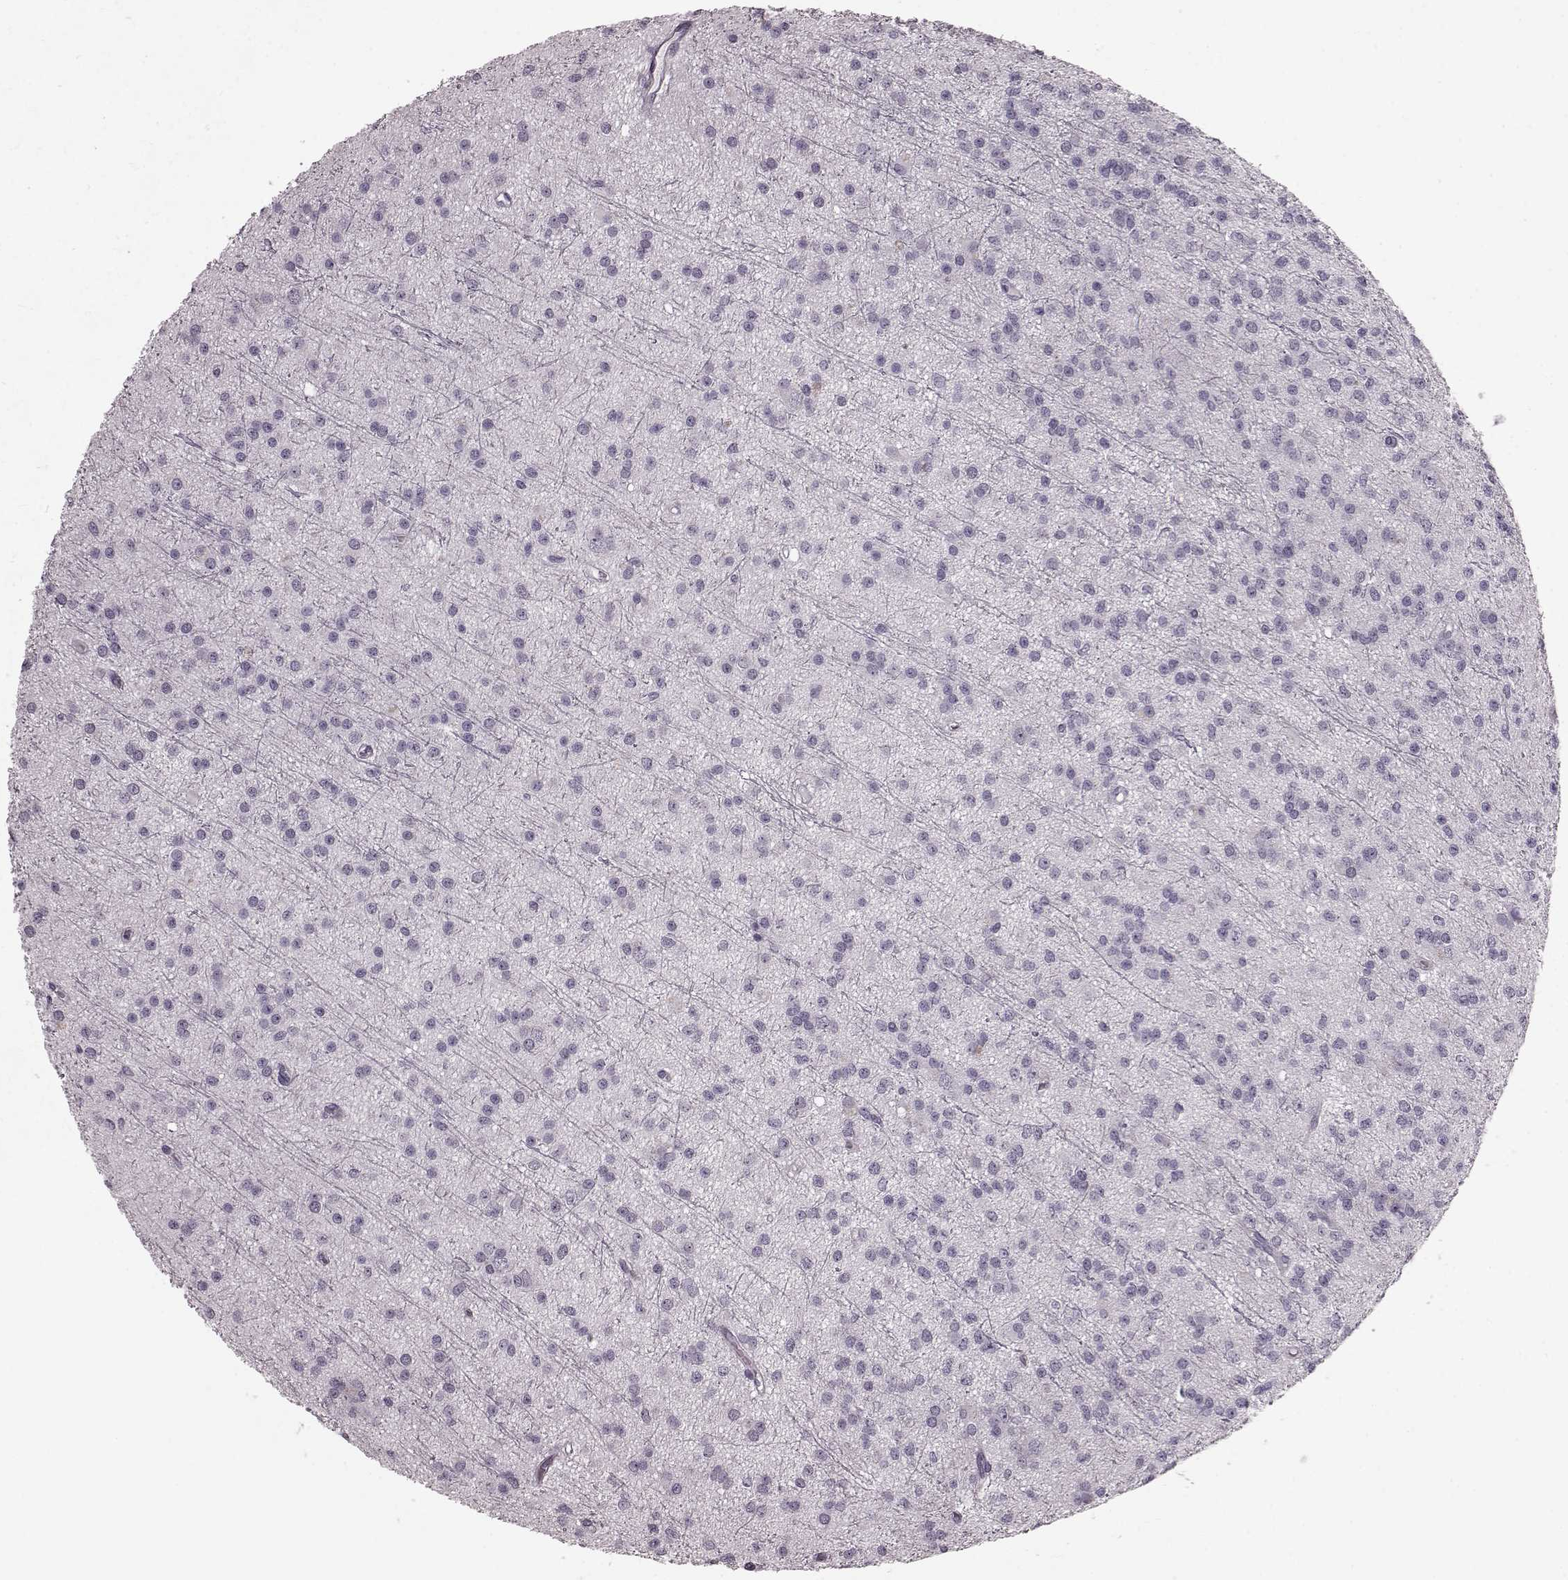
{"staining": {"intensity": "negative", "quantity": "none", "location": "none"}, "tissue": "glioma", "cell_type": "Tumor cells", "image_type": "cancer", "snomed": [{"axis": "morphology", "description": "Glioma, malignant, Low grade"}, {"axis": "topography", "description": "Brain"}], "caption": "Tumor cells show no significant positivity in malignant glioma (low-grade).", "gene": "CST7", "patient": {"sex": "male", "age": 27}}